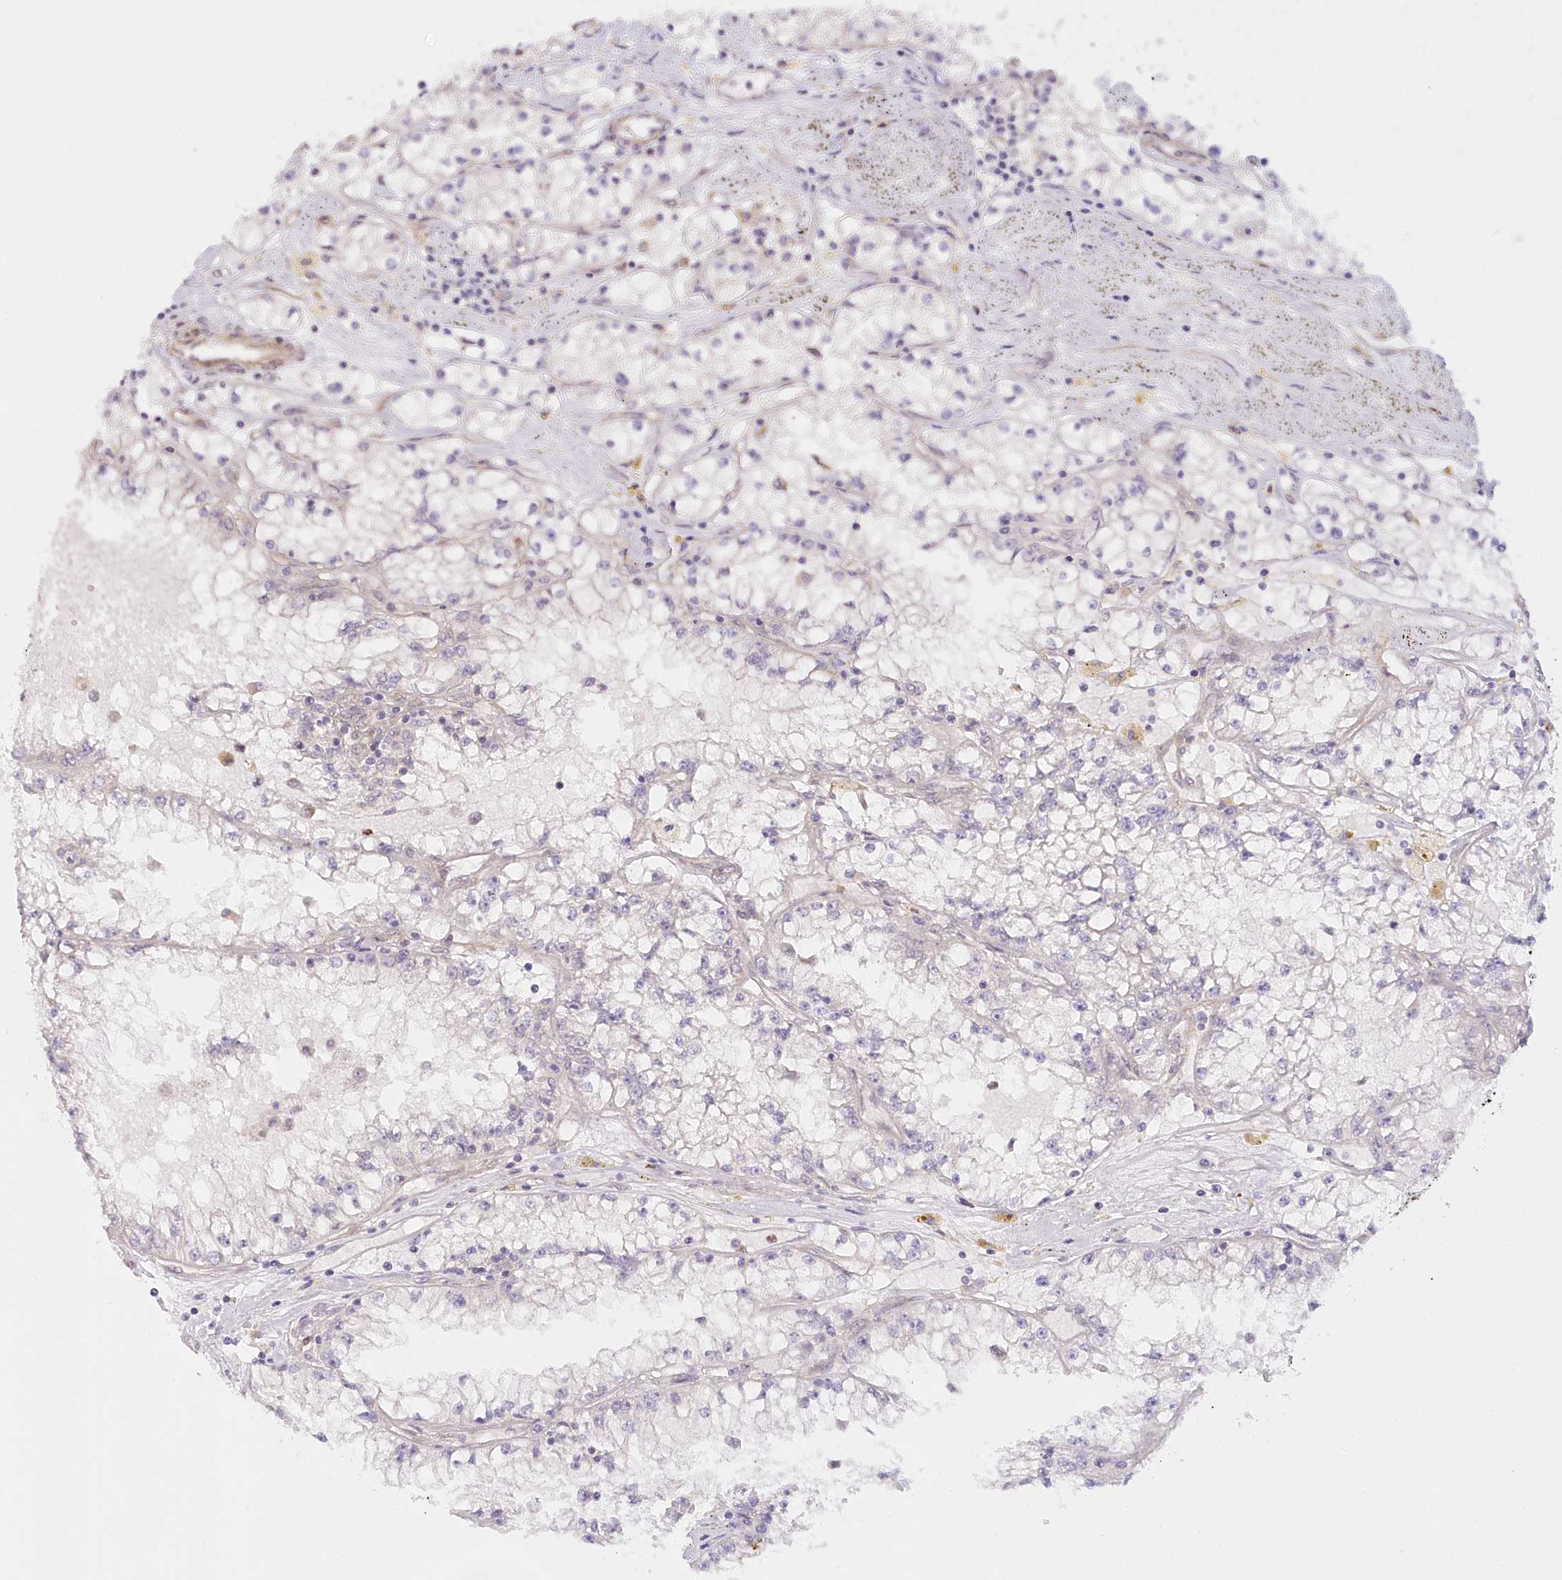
{"staining": {"intensity": "negative", "quantity": "none", "location": "none"}, "tissue": "renal cancer", "cell_type": "Tumor cells", "image_type": "cancer", "snomed": [{"axis": "morphology", "description": "Adenocarcinoma, NOS"}, {"axis": "topography", "description": "Kidney"}], "caption": "Micrograph shows no significant protein expression in tumor cells of renal adenocarcinoma.", "gene": "CEP70", "patient": {"sex": "male", "age": 56}}